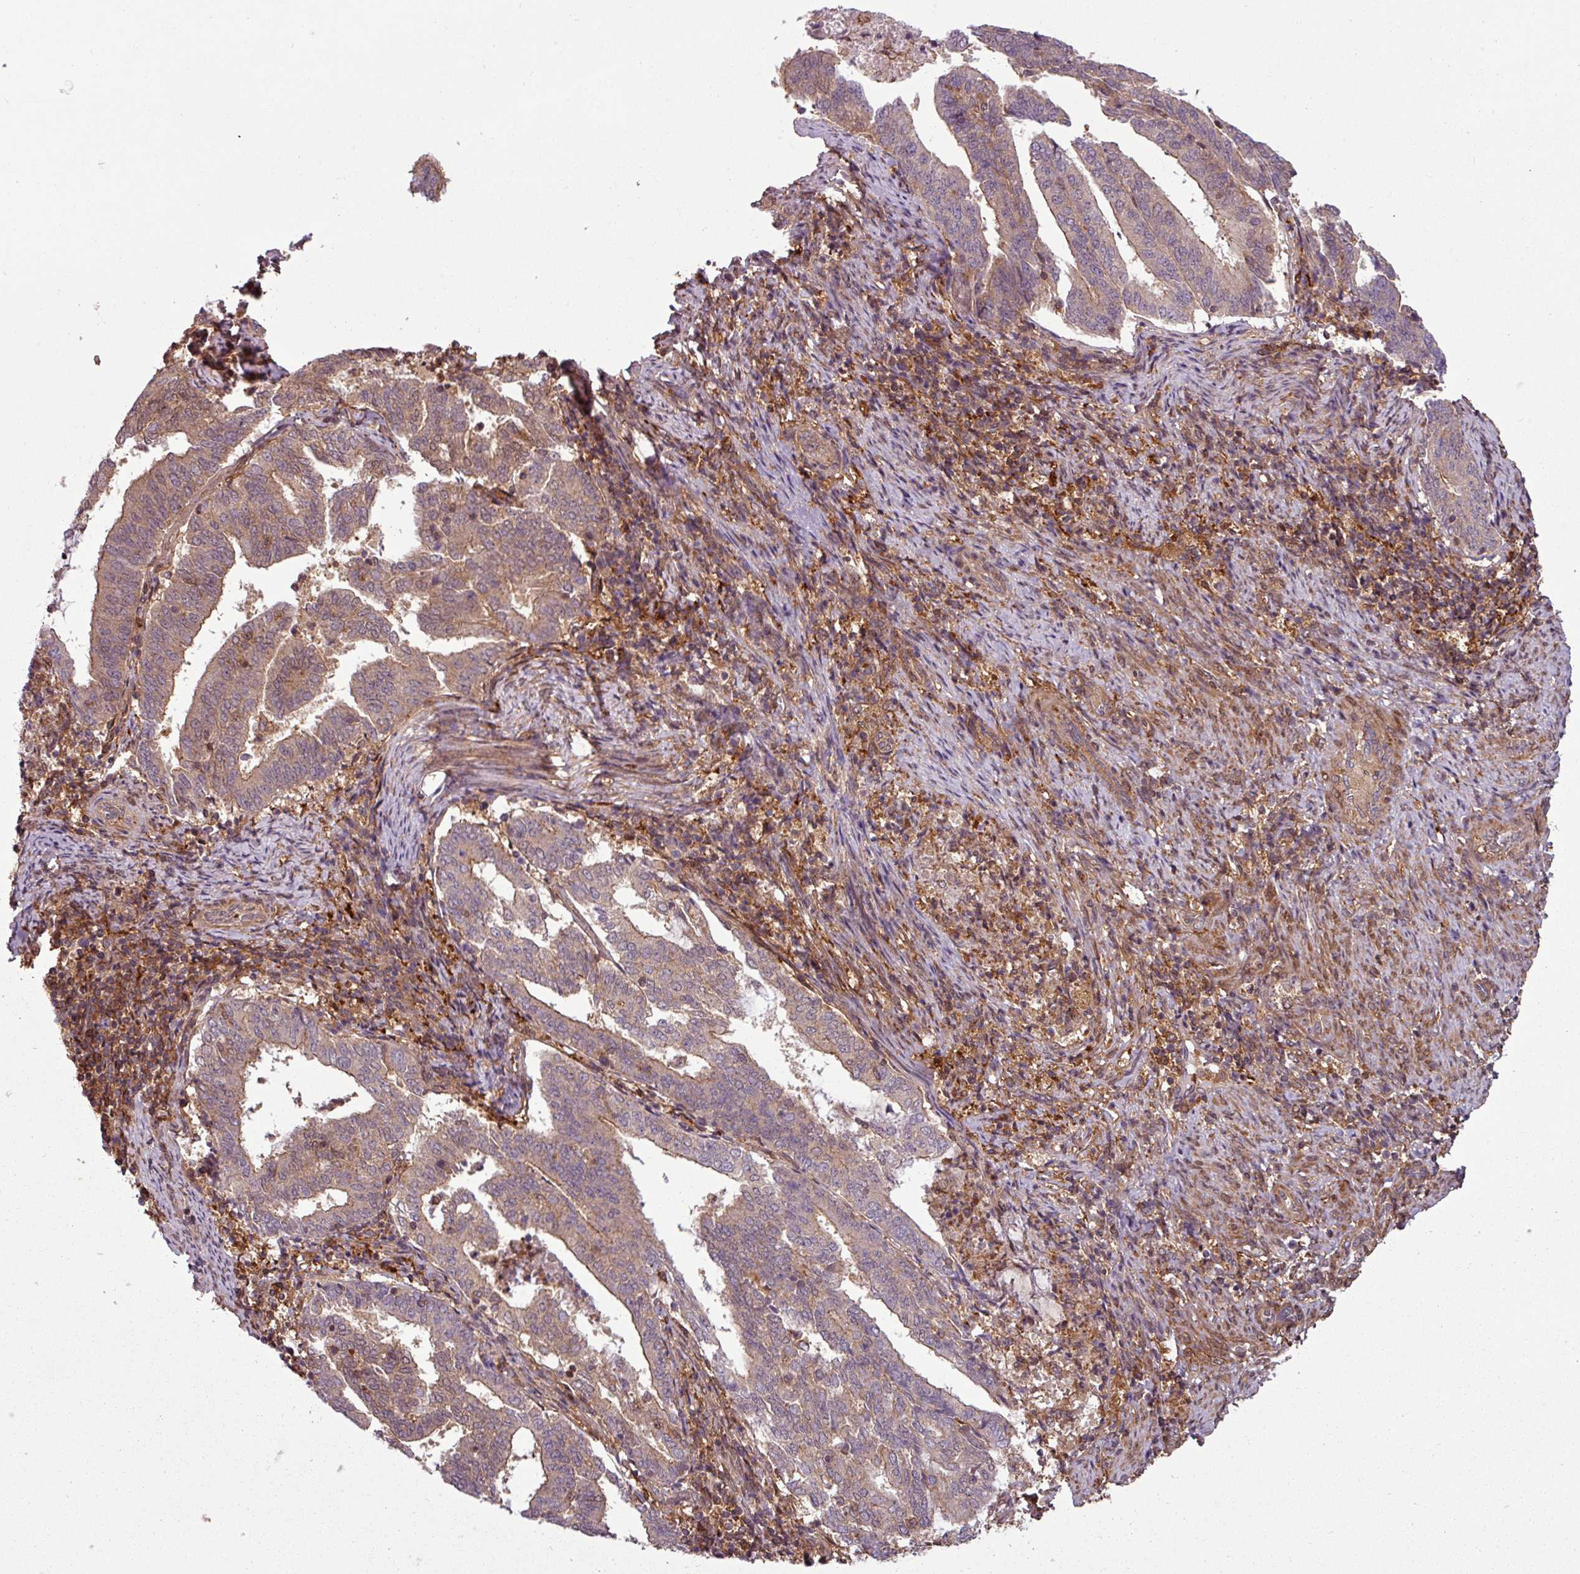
{"staining": {"intensity": "weak", "quantity": ">75%", "location": "cytoplasmic/membranous"}, "tissue": "endometrial cancer", "cell_type": "Tumor cells", "image_type": "cancer", "snomed": [{"axis": "morphology", "description": "Adenocarcinoma, NOS"}, {"axis": "topography", "description": "Endometrium"}], "caption": "Endometrial cancer (adenocarcinoma) stained with DAB (3,3'-diaminobenzidine) IHC shows low levels of weak cytoplasmic/membranous expression in about >75% of tumor cells.", "gene": "SH3BGRL", "patient": {"sex": "female", "age": 80}}